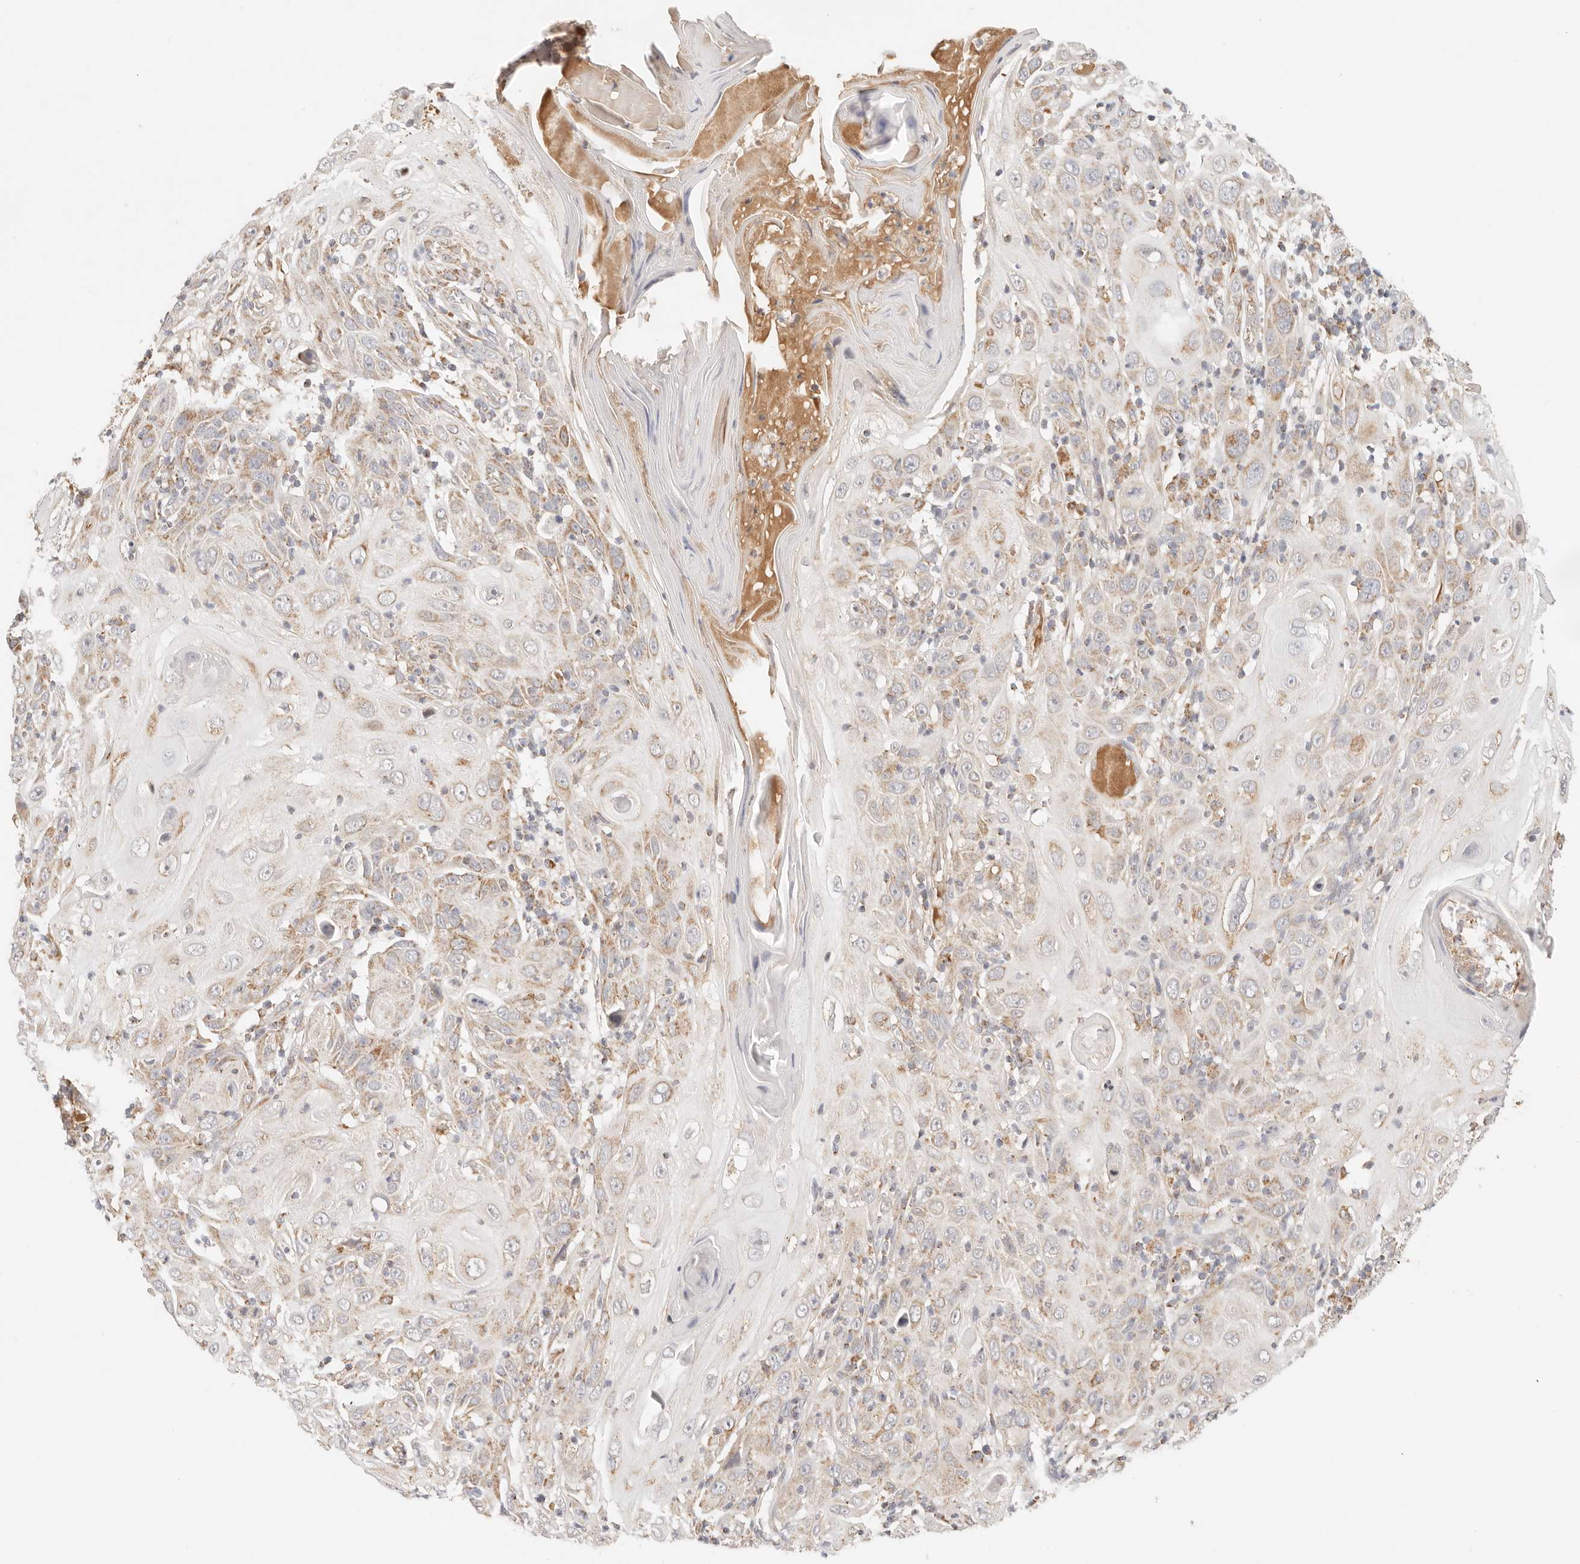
{"staining": {"intensity": "weak", "quantity": "25%-75%", "location": "cytoplasmic/membranous"}, "tissue": "skin cancer", "cell_type": "Tumor cells", "image_type": "cancer", "snomed": [{"axis": "morphology", "description": "Squamous cell carcinoma, NOS"}, {"axis": "topography", "description": "Skin"}], "caption": "Skin squamous cell carcinoma was stained to show a protein in brown. There is low levels of weak cytoplasmic/membranous staining in about 25%-75% of tumor cells. (DAB = brown stain, brightfield microscopy at high magnification).", "gene": "COA6", "patient": {"sex": "female", "age": 88}}